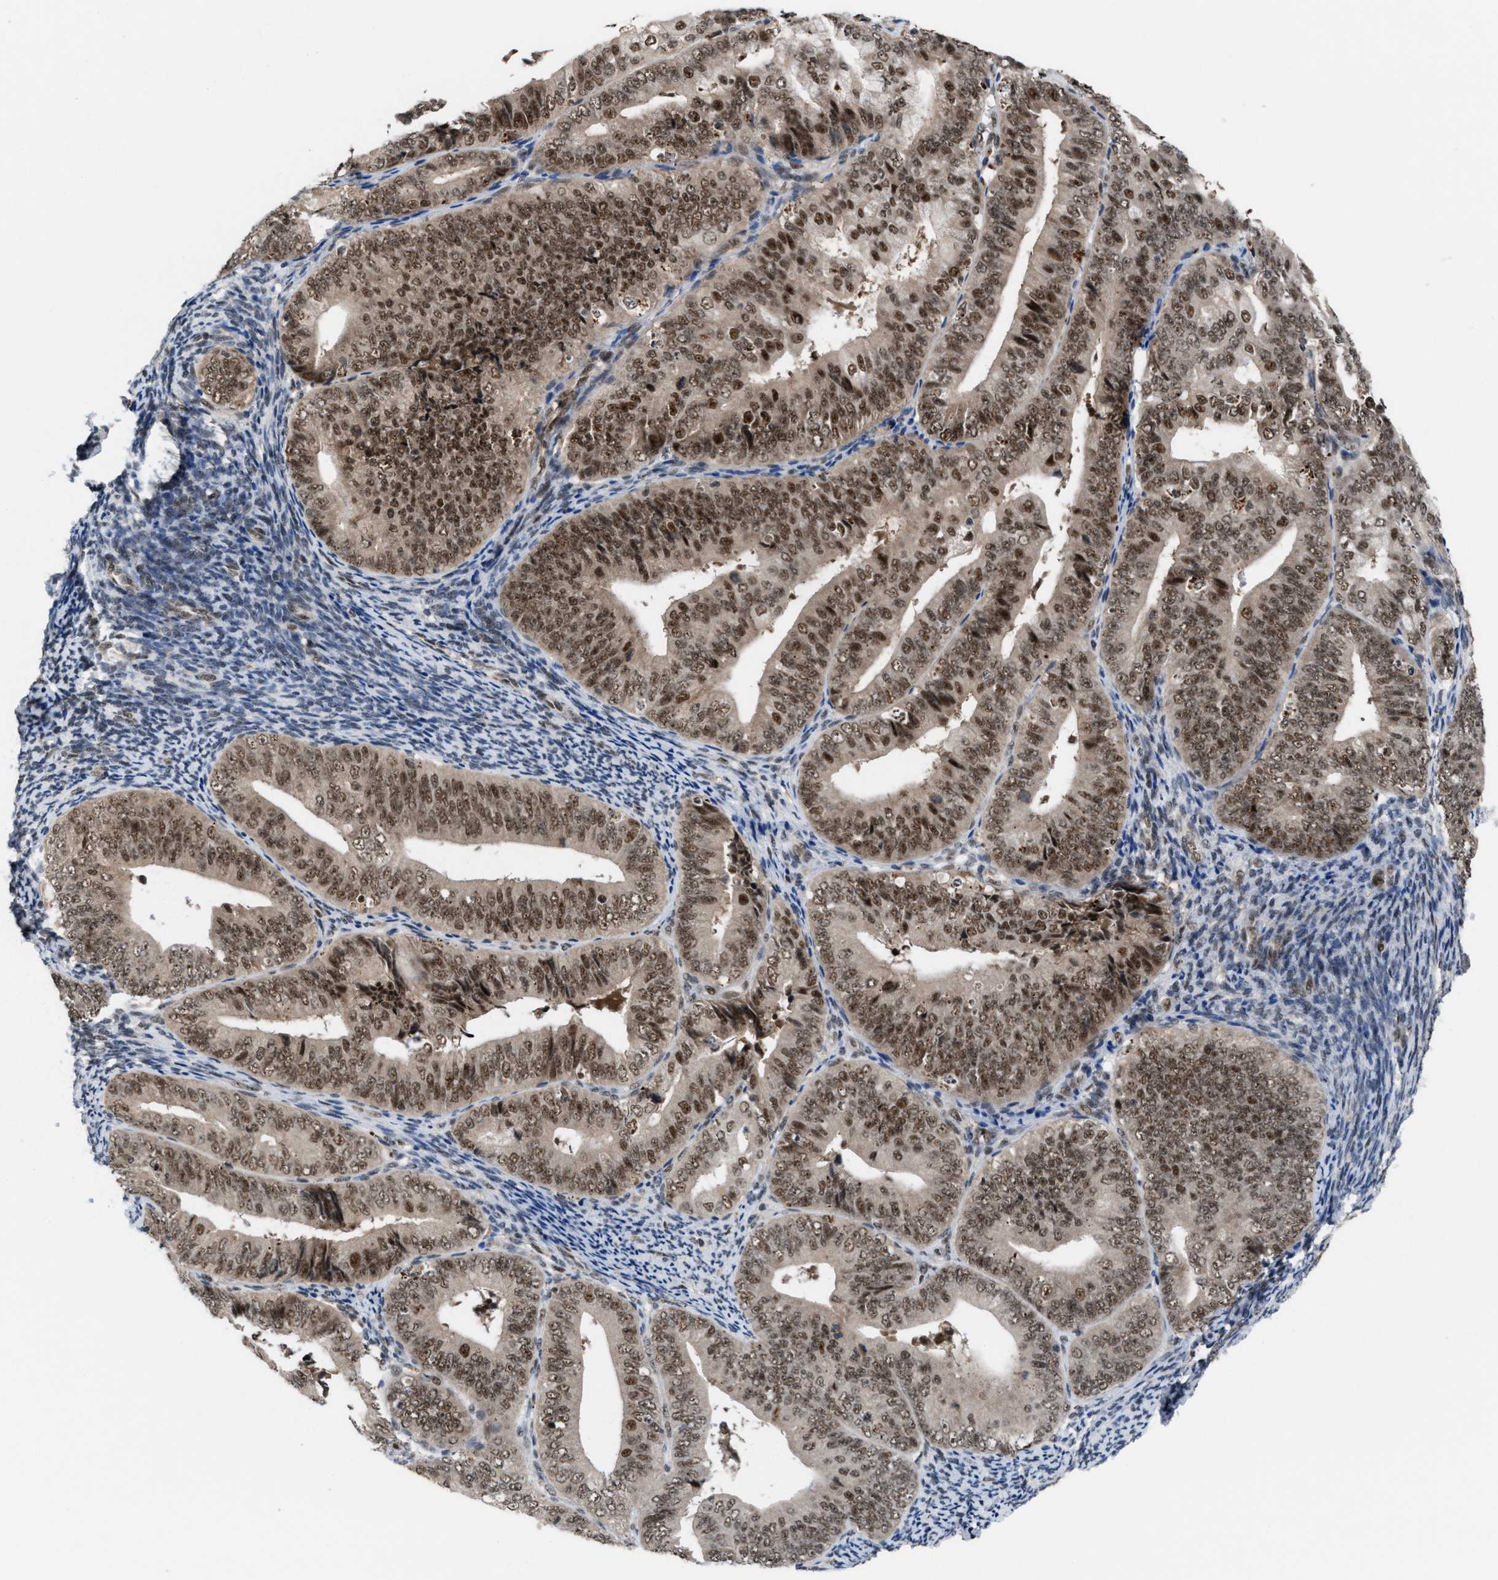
{"staining": {"intensity": "strong", "quantity": ">75%", "location": "cytoplasmic/membranous,nuclear"}, "tissue": "endometrial cancer", "cell_type": "Tumor cells", "image_type": "cancer", "snomed": [{"axis": "morphology", "description": "Adenocarcinoma, NOS"}, {"axis": "topography", "description": "Endometrium"}], "caption": "Immunohistochemistry (IHC) staining of endometrial cancer, which demonstrates high levels of strong cytoplasmic/membranous and nuclear staining in about >75% of tumor cells indicating strong cytoplasmic/membranous and nuclear protein staining. The staining was performed using DAB (brown) for protein detection and nuclei were counterstained in hematoxylin (blue).", "gene": "PRPF4", "patient": {"sex": "female", "age": 63}}